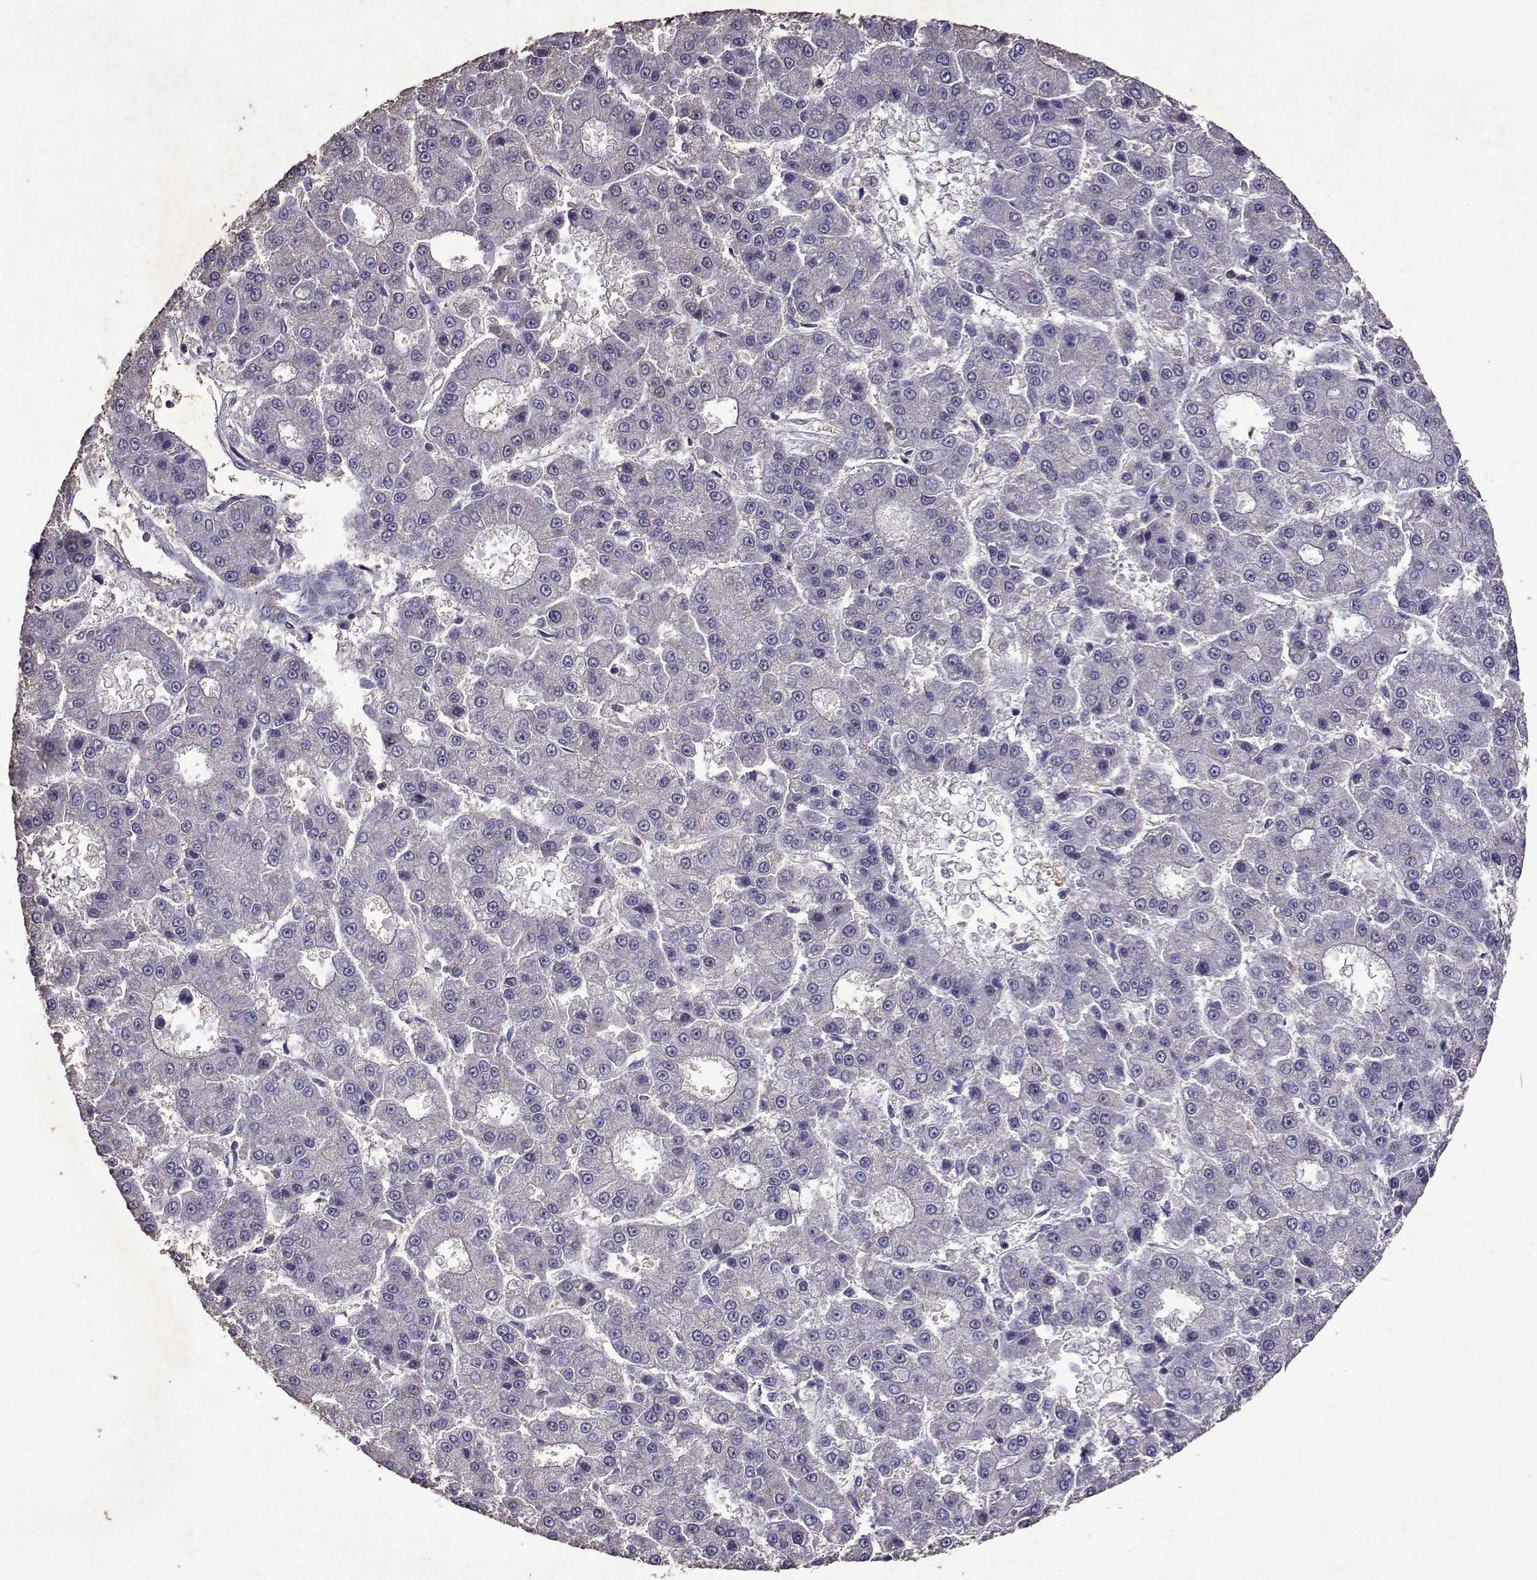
{"staining": {"intensity": "negative", "quantity": "none", "location": "none"}, "tissue": "liver cancer", "cell_type": "Tumor cells", "image_type": "cancer", "snomed": [{"axis": "morphology", "description": "Carcinoma, Hepatocellular, NOS"}, {"axis": "topography", "description": "Liver"}], "caption": "High magnification brightfield microscopy of liver cancer (hepatocellular carcinoma) stained with DAB (3,3'-diaminobenzidine) (brown) and counterstained with hematoxylin (blue): tumor cells show no significant positivity. (Brightfield microscopy of DAB (3,3'-diaminobenzidine) IHC at high magnification).", "gene": "APAF1", "patient": {"sex": "male", "age": 70}}